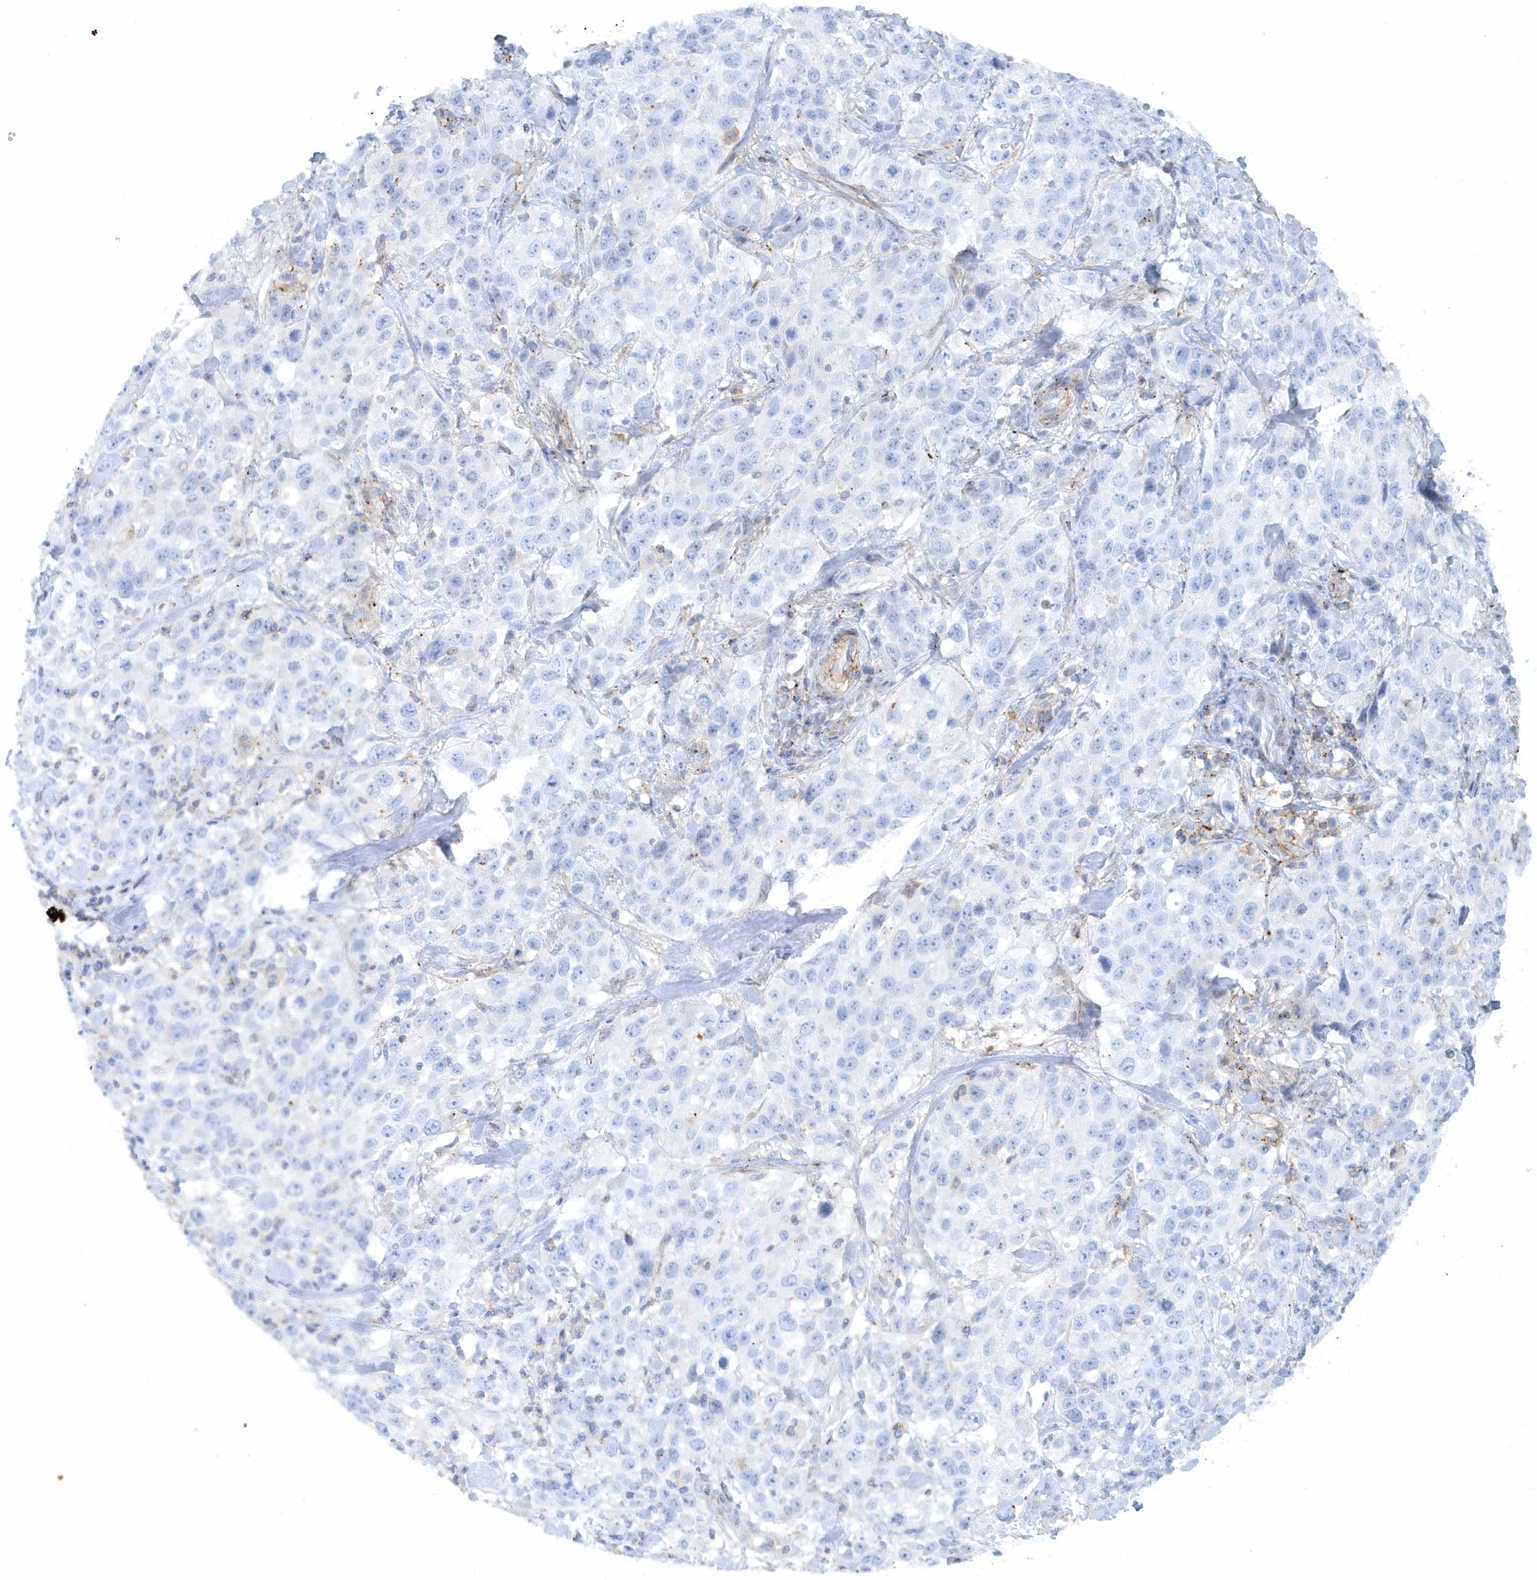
{"staining": {"intensity": "negative", "quantity": "none", "location": "none"}, "tissue": "stomach cancer", "cell_type": "Tumor cells", "image_type": "cancer", "snomed": [{"axis": "morphology", "description": "Normal tissue, NOS"}, {"axis": "morphology", "description": "Adenocarcinoma, NOS"}, {"axis": "topography", "description": "Lymph node"}, {"axis": "topography", "description": "Stomach"}], "caption": "Adenocarcinoma (stomach) was stained to show a protein in brown. There is no significant expression in tumor cells.", "gene": "CACNB2", "patient": {"sex": "male", "age": 48}}